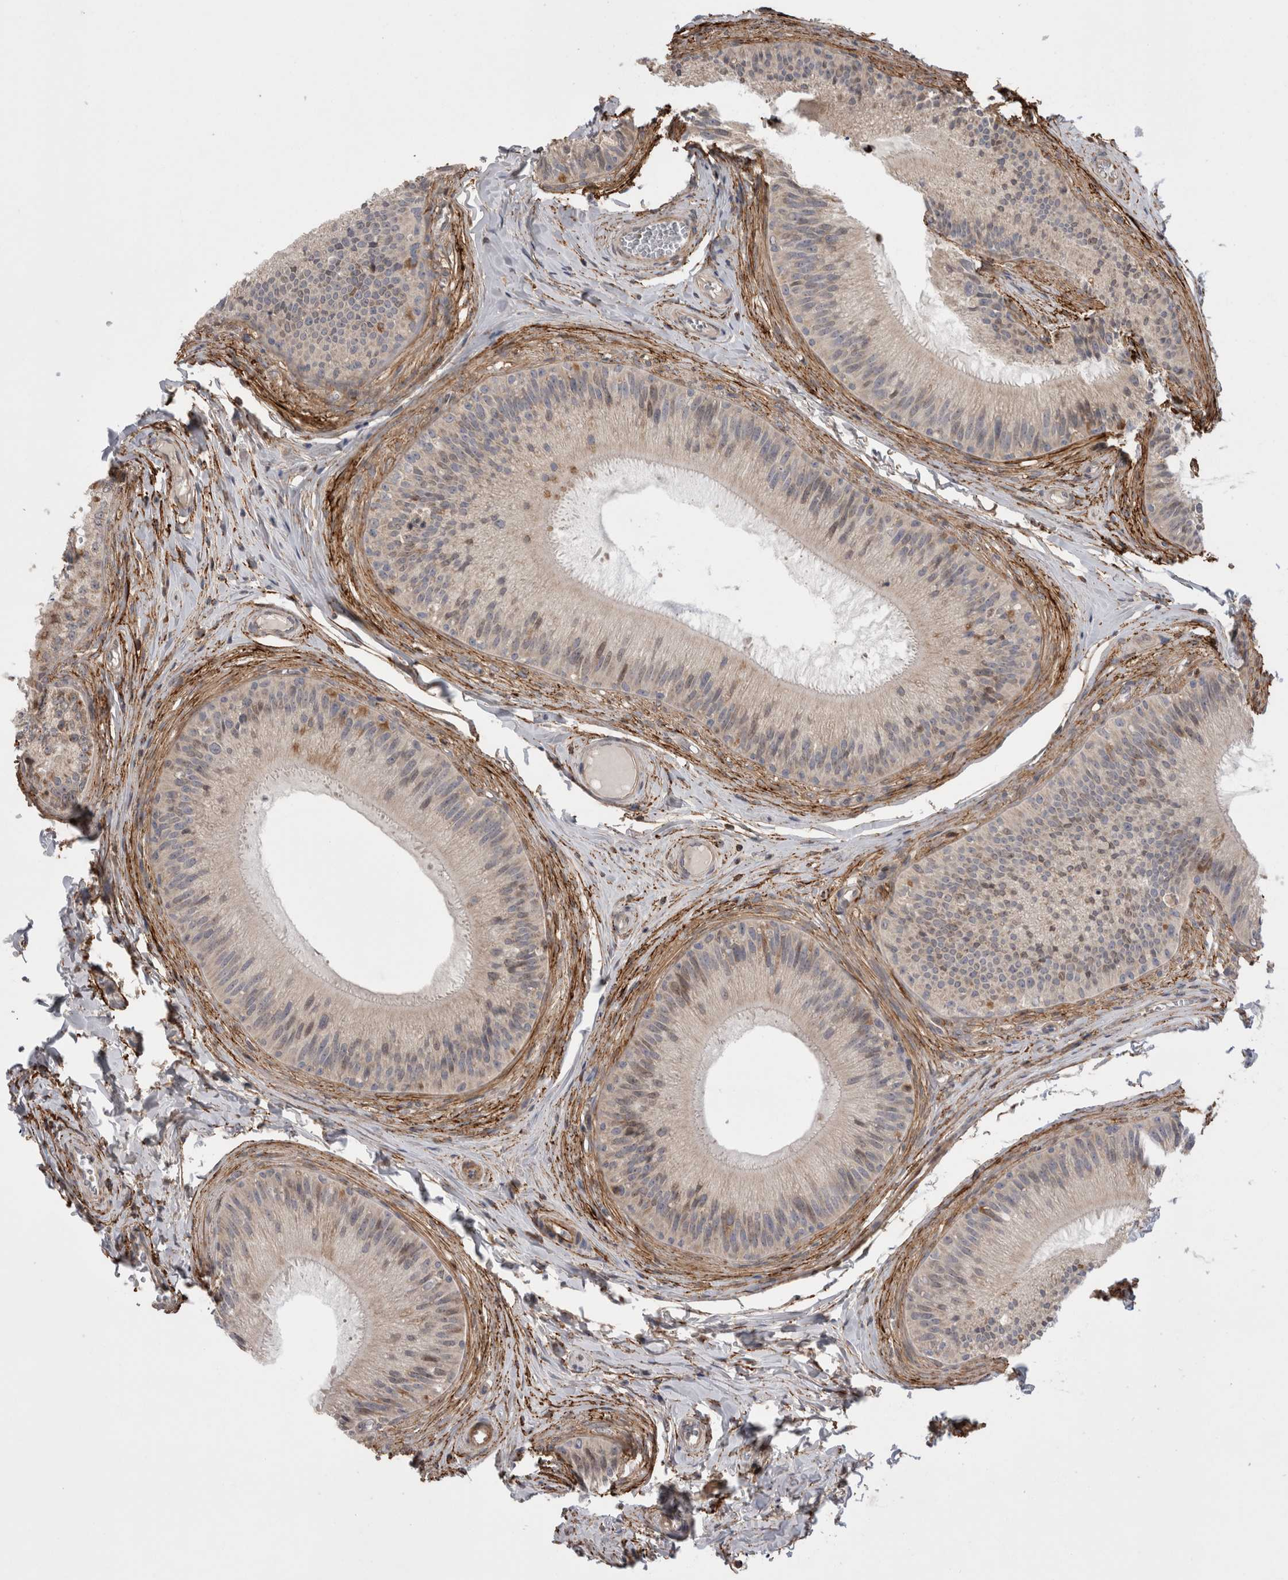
{"staining": {"intensity": "weak", "quantity": "25%-75%", "location": "cytoplasmic/membranous"}, "tissue": "epididymis", "cell_type": "Glandular cells", "image_type": "normal", "snomed": [{"axis": "morphology", "description": "Normal tissue, NOS"}, {"axis": "topography", "description": "Epididymis"}], "caption": "Approximately 25%-75% of glandular cells in normal epididymis exhibit weak cytoplasmic/membranous protein positivity as visualized by brown immunohistochemical staining.", "gene": "DARS2", "patient": {"sex": "male", "age": 31}}